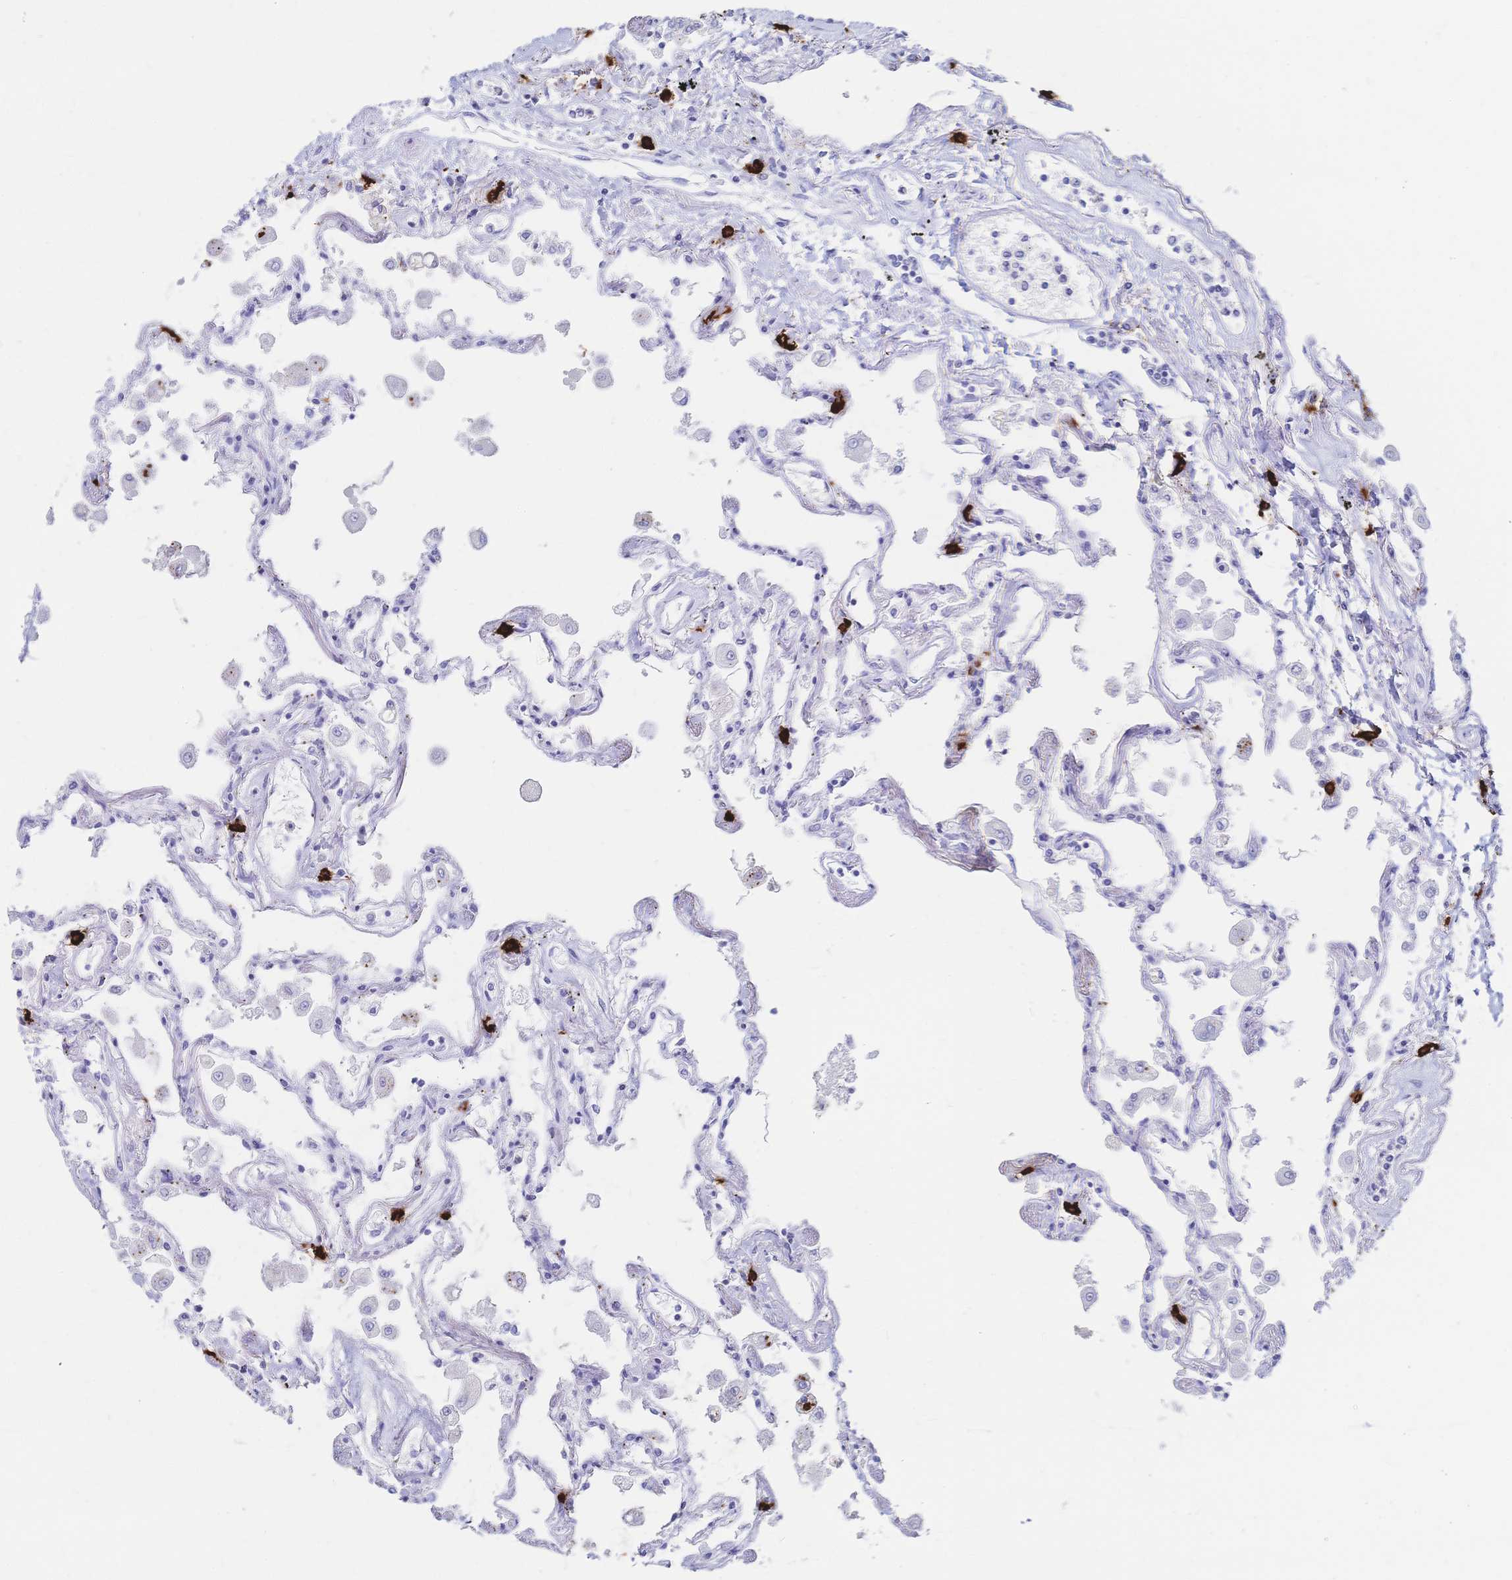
{"staining": {"intensity": "negative", "quantity": "none", "location": "none"}, "tissue": "lung", "cell_type": "Alveolar cells", "image_type": "normal", "snomed": [{"axis": "morphology", "description": "Normal tissue, NOS"}, {"axis": "morphology", "description": "Adenocarcinoma, NOS"}, {"axis": "topography", "description": "Cartilage tissue"}, {"axis": "topography", "description": "Lung"}], "caption": "IHC image of normal human lung stained for a protein (brown), which shows no positivity in alveolar cells. (Stains: DAB immunohistochemistry with hematoxylin counter stain, Microscopy: brightfield microscopy at high magnification).", "gene": "IL2RB", "patient": {"sex": "female", "age": 67}}